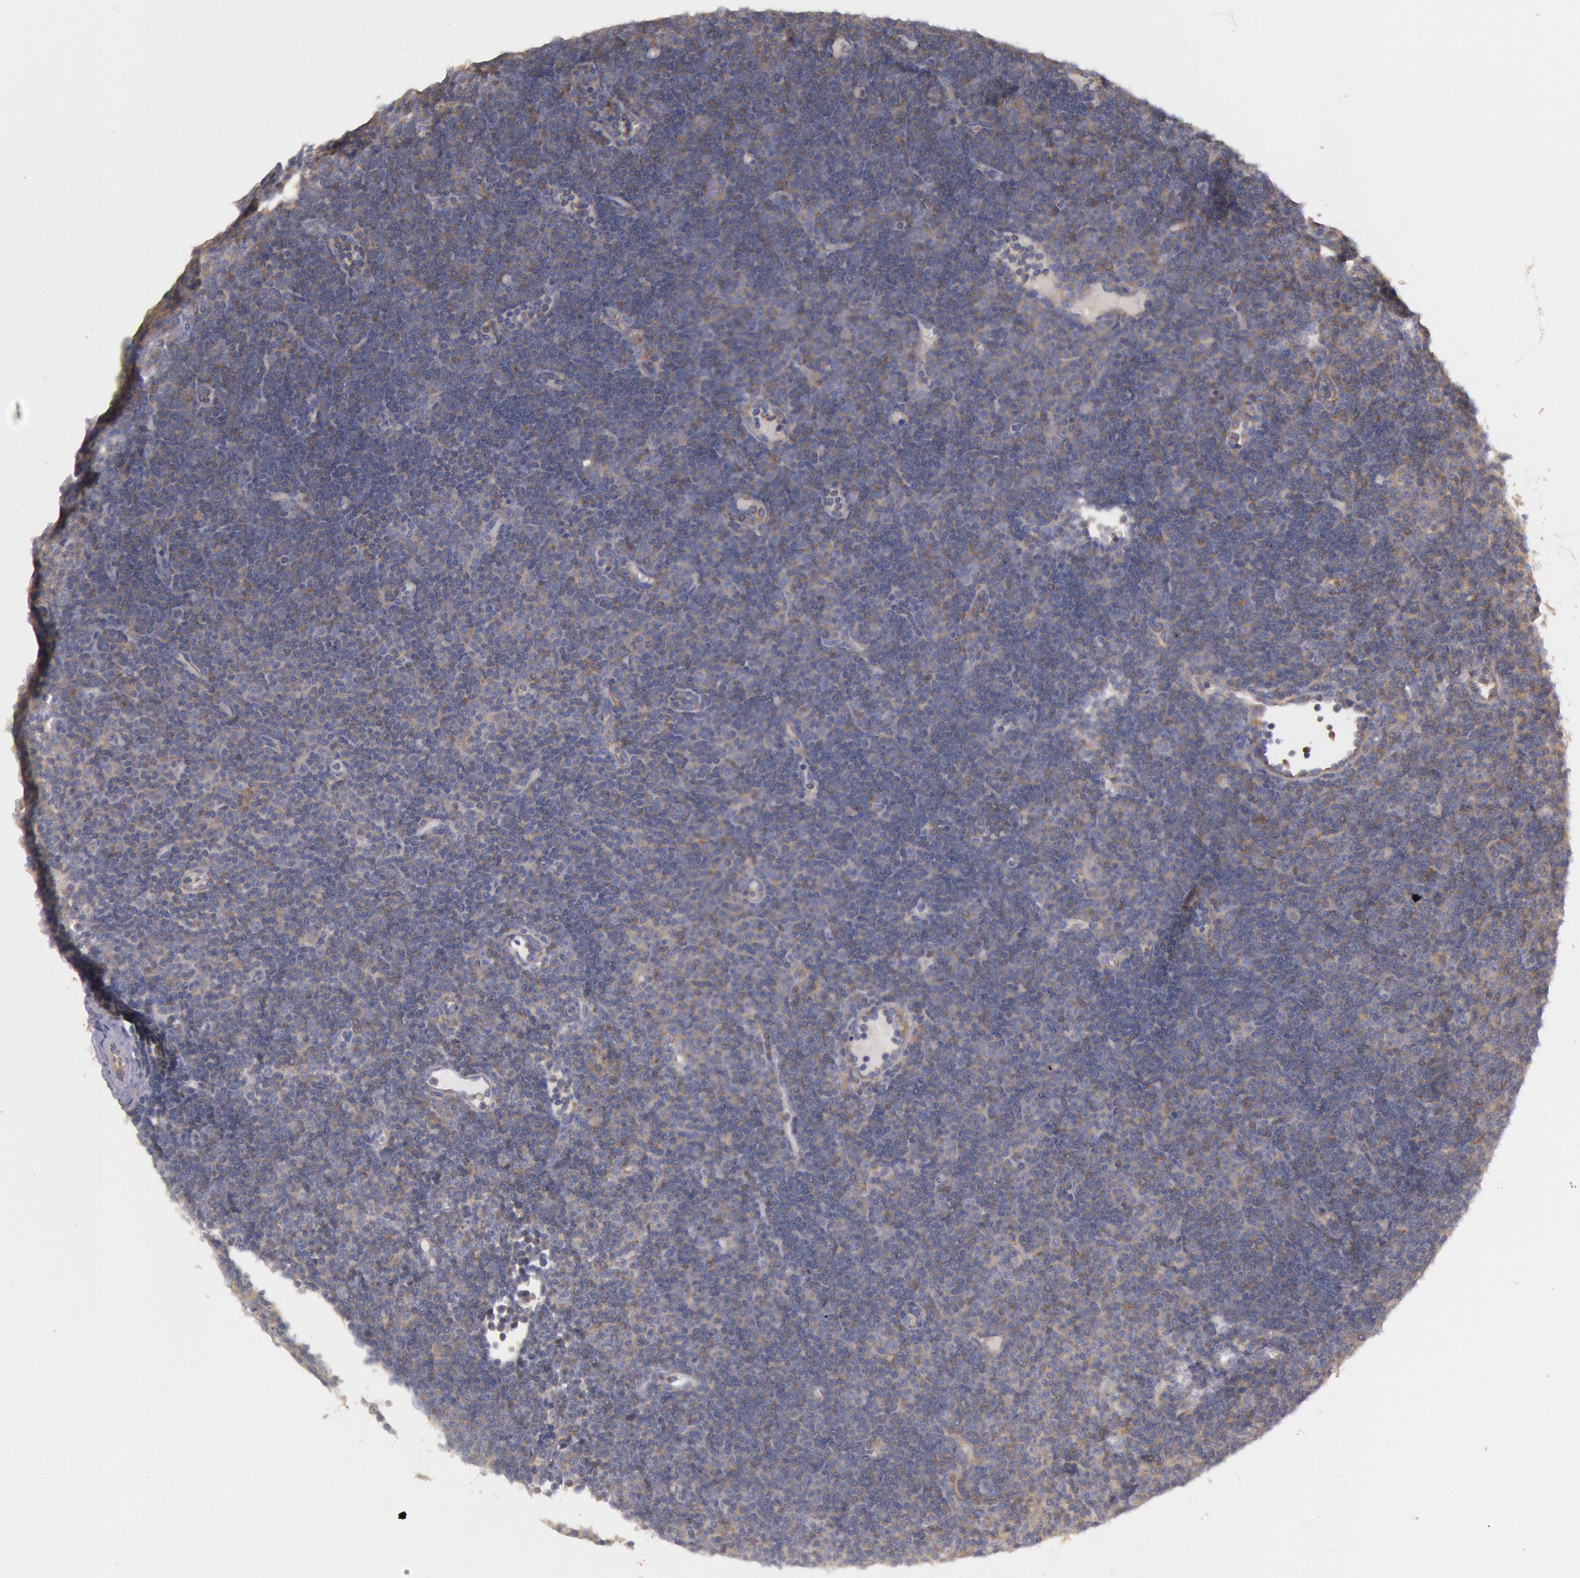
{"staining": {"intensity": "weak", "quantity": "<25%", "location": "cytoplasmic/membranous"}, "tissue": "lymphoma", "cell_type": "Tumor cells", "image_type": "cancer", "snomed": [{"axis": "morphology", "description": "Malignant lymphoma, non-Hodgkin's type, Low grade"}, {"axis": "topography", "description": "Lymph node"}], "caption": "This is a histopathology image of immunohistochemistry (IHC) staining of lymphoma, which shows no staining in tumor cells.", "gene": "PIK3R1", "patient": {"sex": "male", "age": 57}}